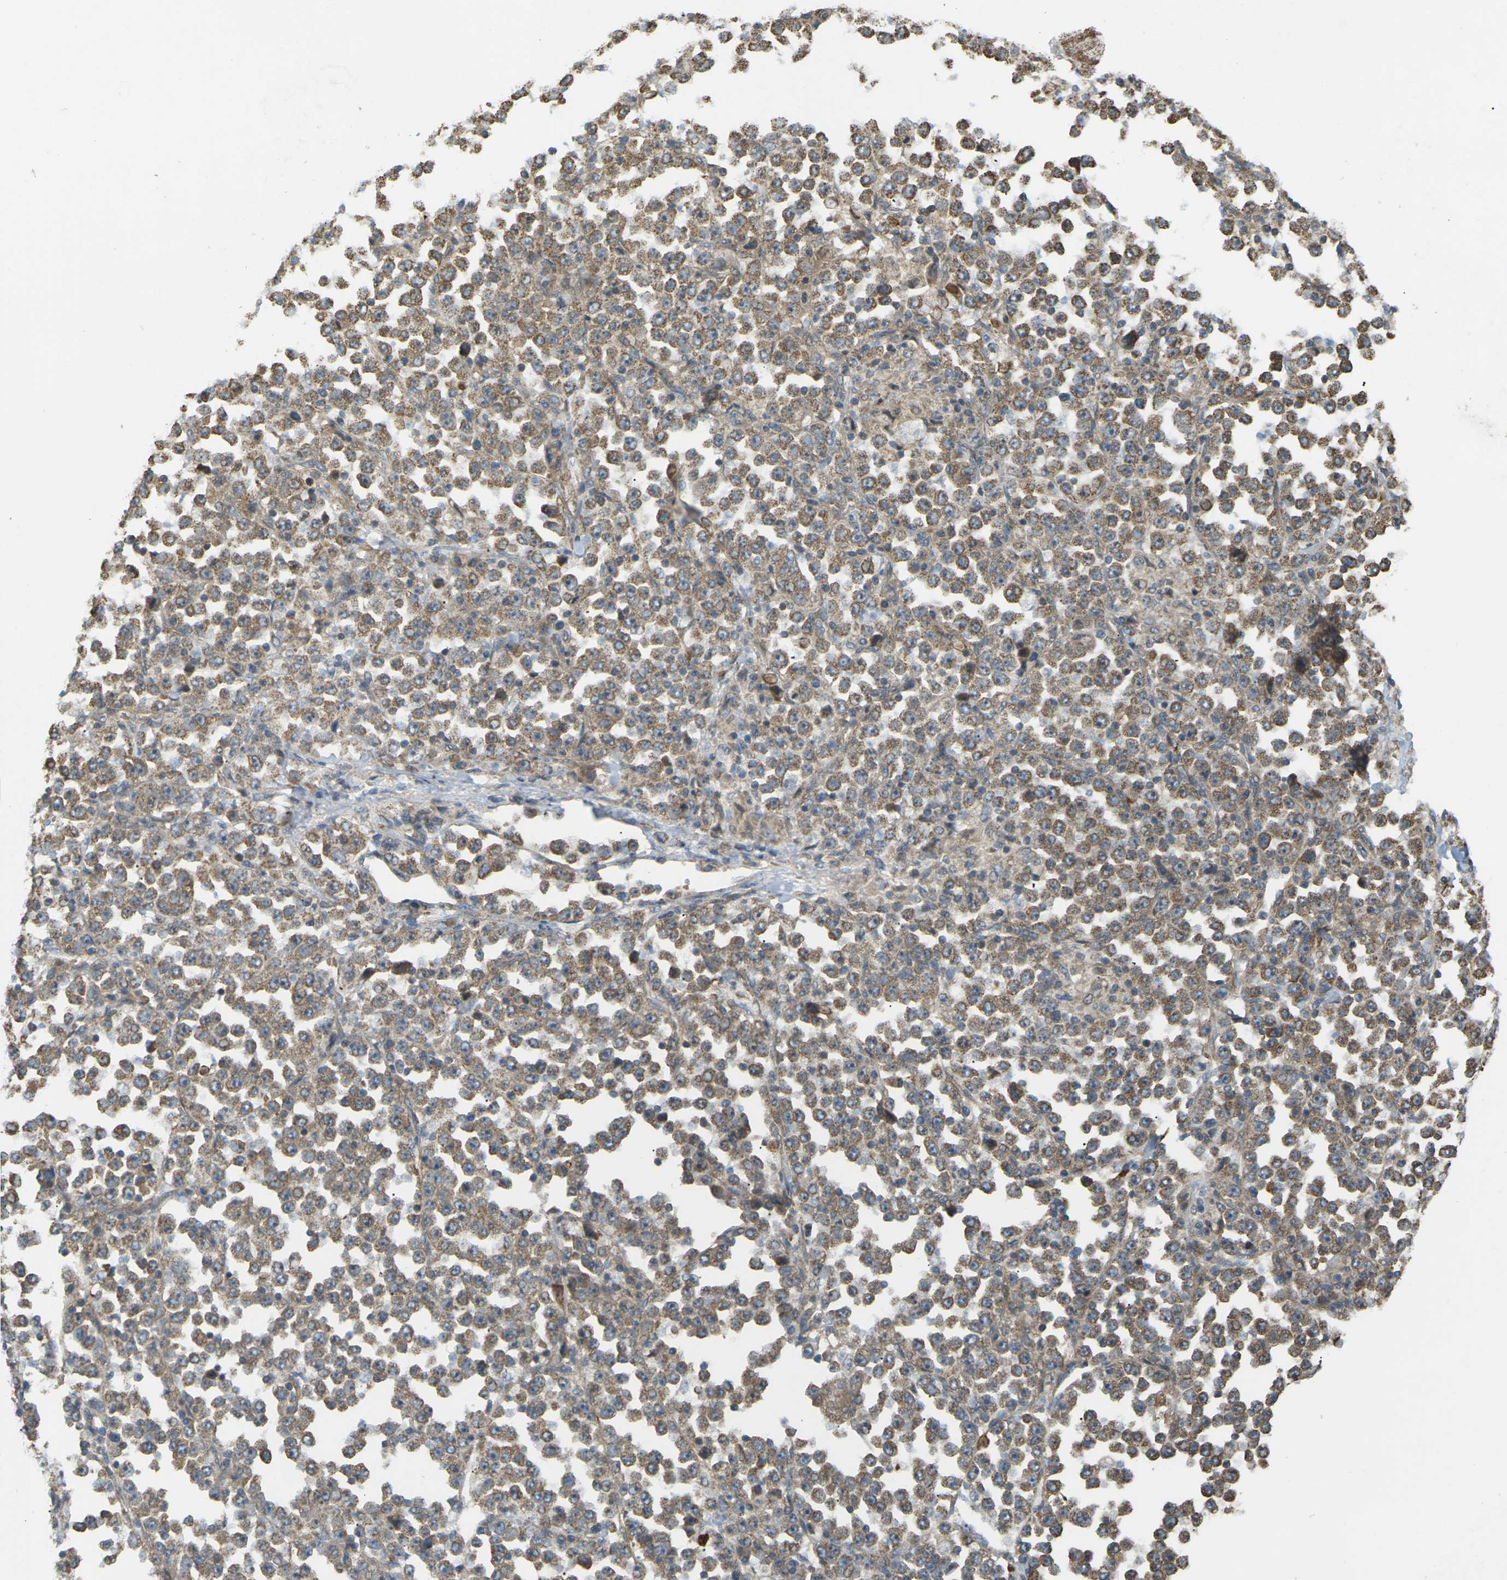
{"staining": {"intensity": "moderate", "quantity": ">75%", "location": "cytoplasmic/membranous"}, "tissue": "stomach cancer", "cell_type": "Tumor cells", "image_type": "cancer", "snomed": [{"axis": "morphology", "description": "Normal tissue, NOS"}, {"axis": "morphology", "description": "Adenocarcinoma, NOS"}, {"axis": "topography", "description": "Stomach, upper"}, {"axis": "topography", "description": "Stomach"}], "caption": "Immunohistochemical staining of adenocarcinoma (stomach) shows medium levels of moderate cytoplasmic/membranous protein positivity in about >75% of tumor cells. Immunohistochemistry stains the protein of interest in brown and the nuclei are stained blue.", "gene": "KSR1", "patient": {"sex": "male", "age": 59}}